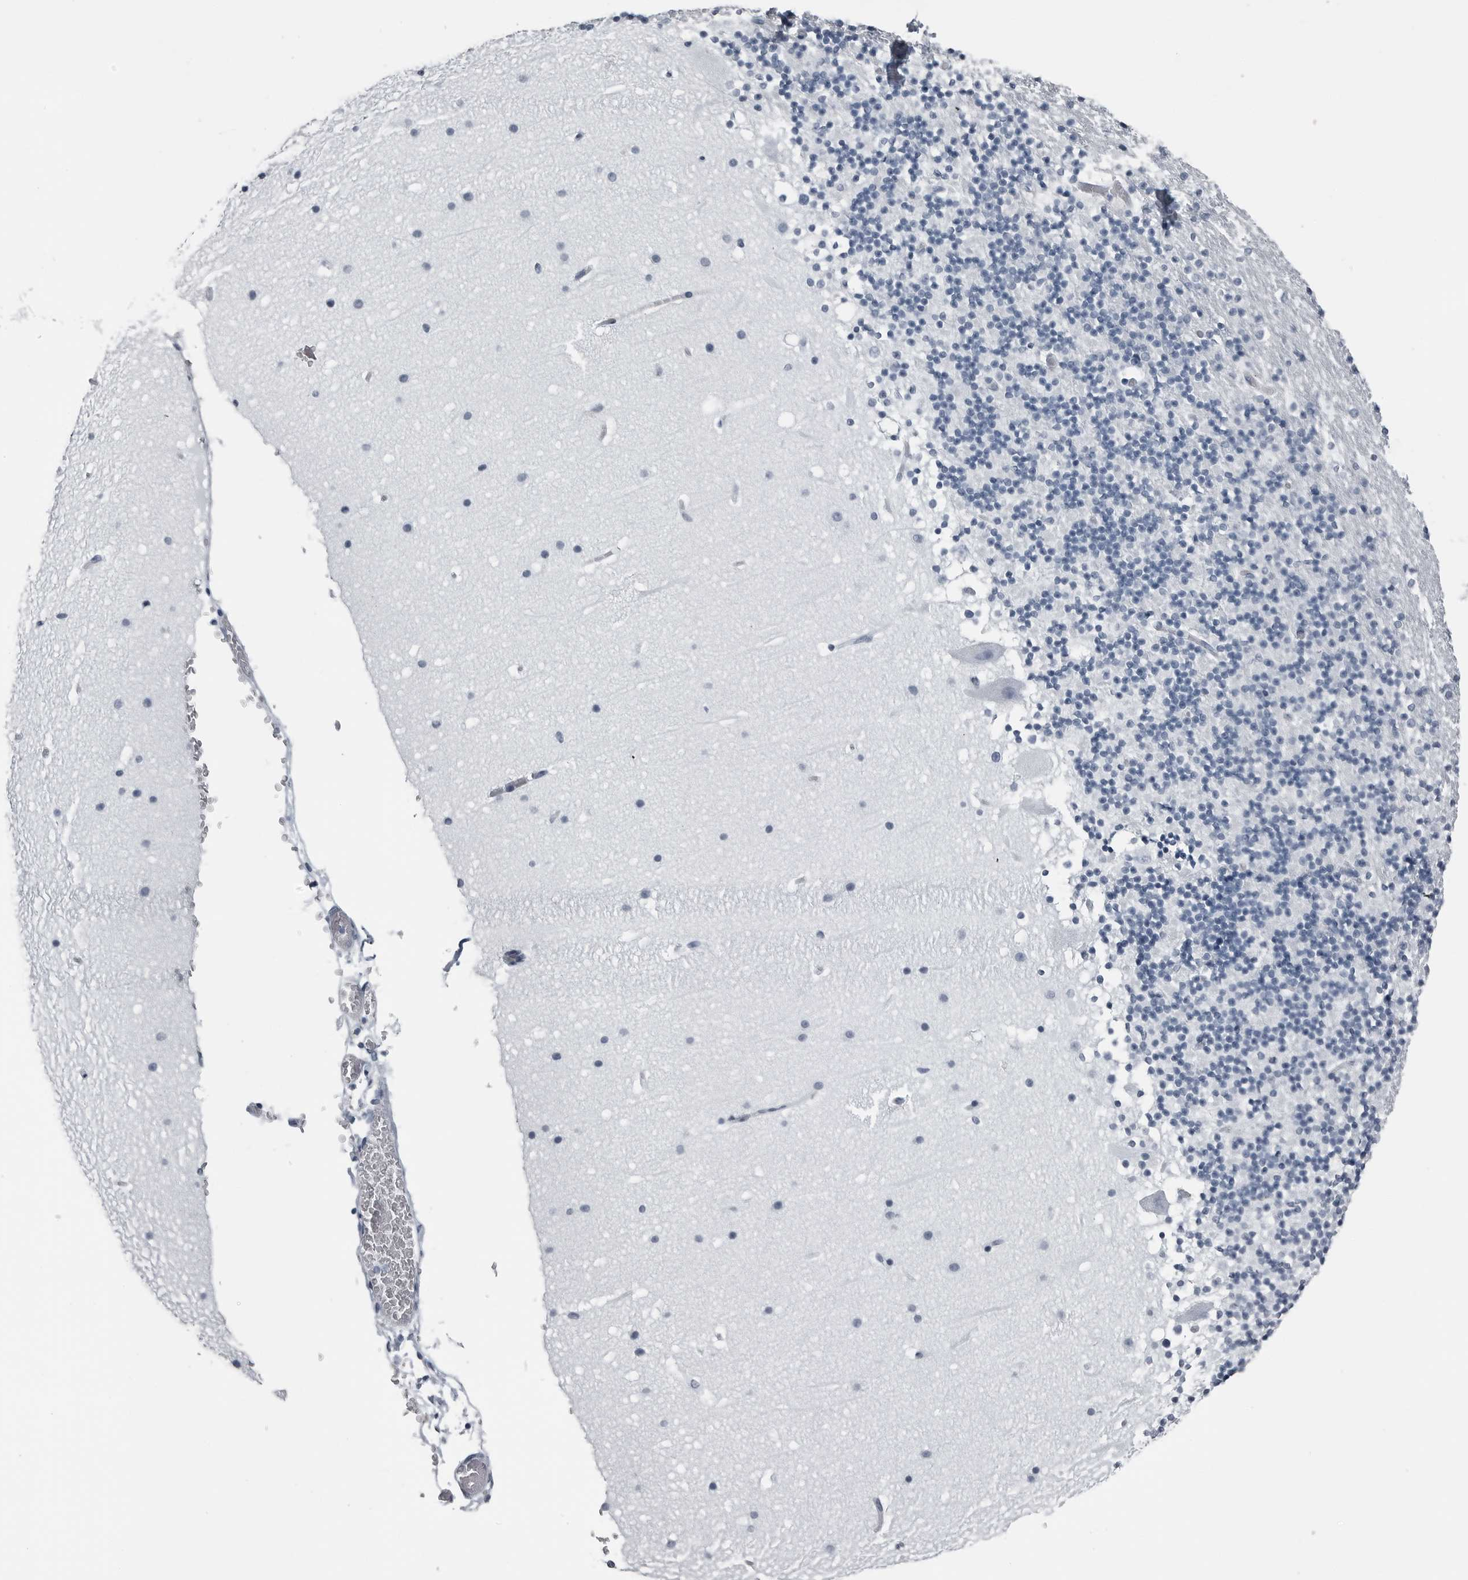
{"staining": {"intensity": "negative", "quantity": "none", "location": "none"}, "tissue": "cerebellum", "cell_type": "Cells in granular layer", "image_type": "normal", "snomed": [{"axis": "morphology", "description": "Normal tissue, NOS"}, {"axis": "topography", "description": "Cerebellum"}], "caption": "This is an immunohistochemistry image of unremarkable human cerebellum. There is no expression in cells in granular layer.", "gene": "SPINK1", "patient": {"sex": "male", "age": 57}}